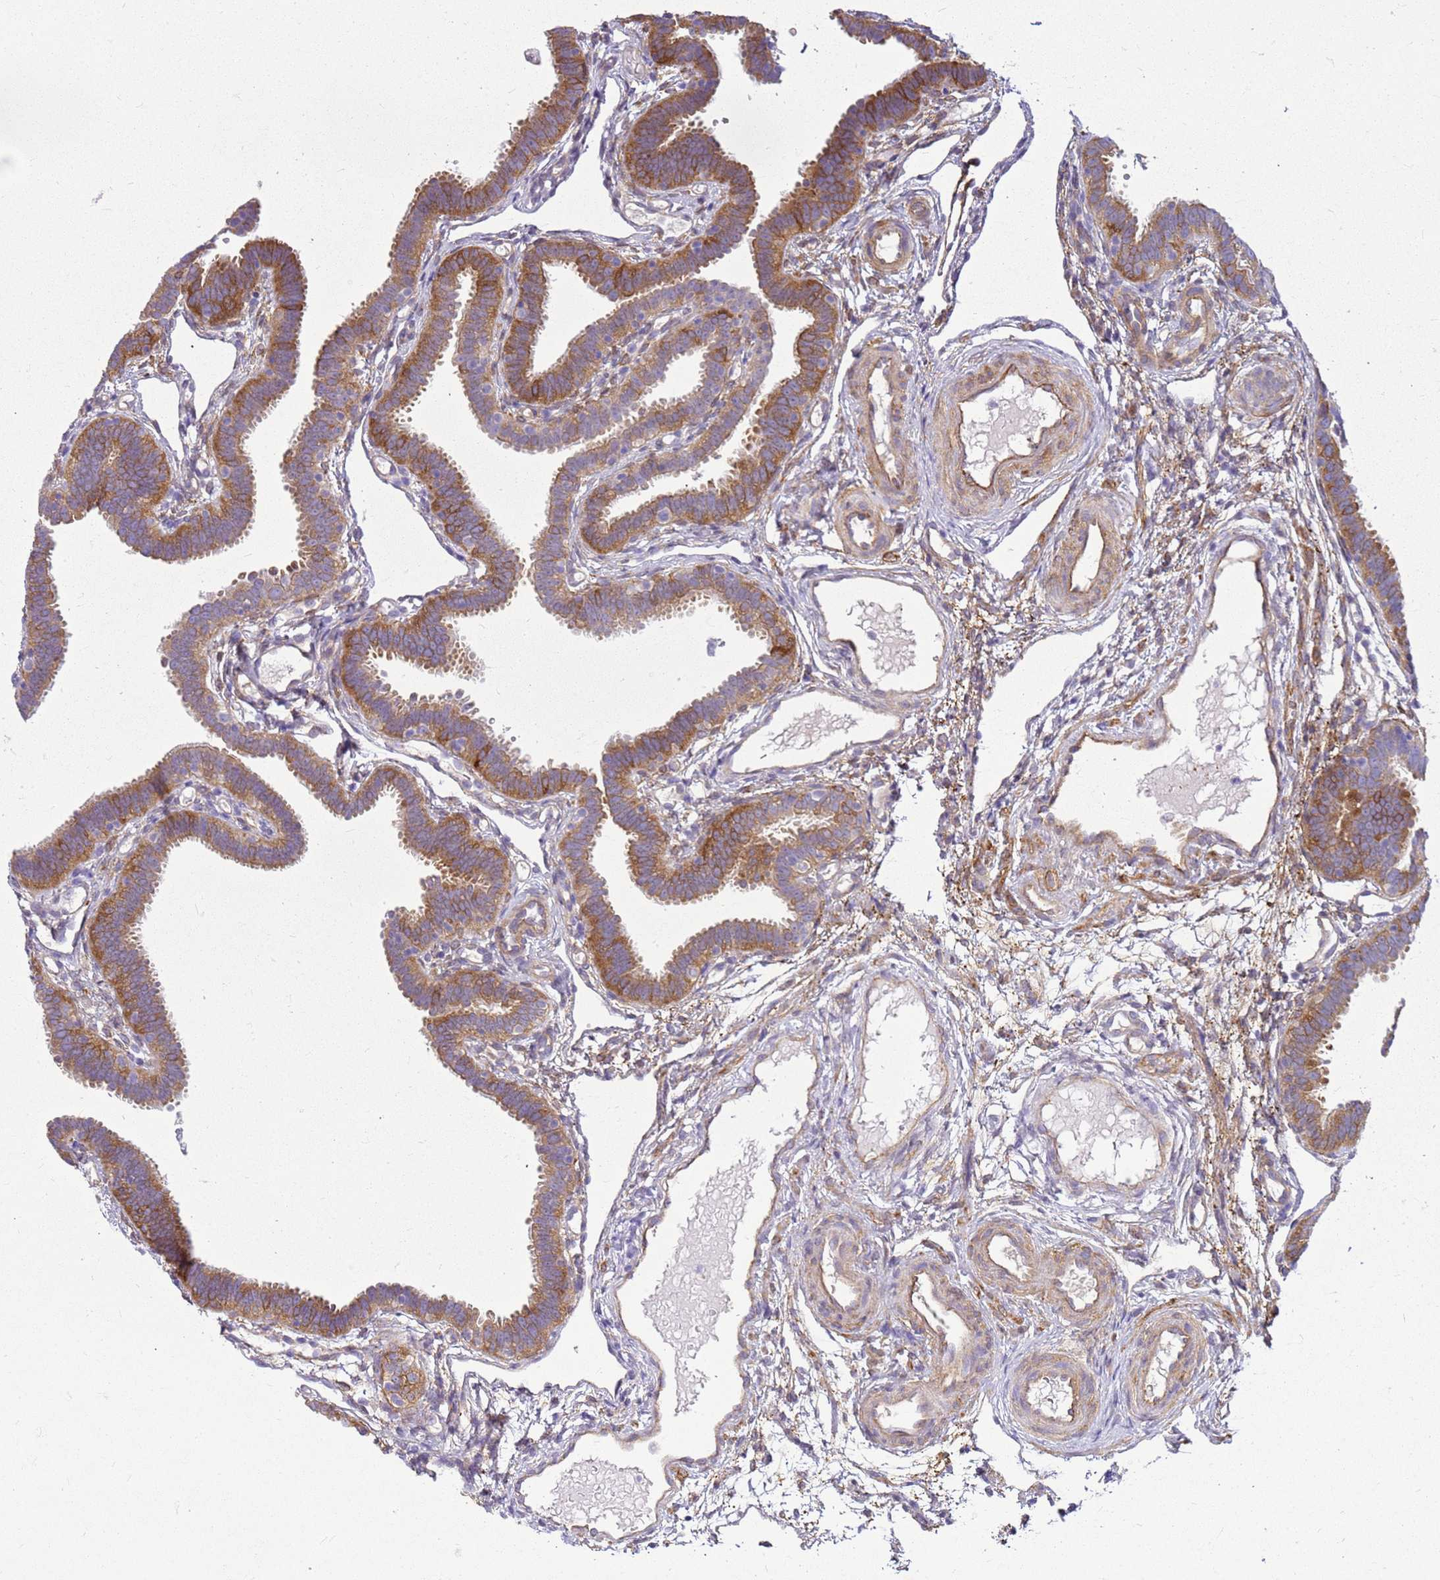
{"staining": {"intensity": "strong", "quantity": ">75%", "location": "cytoplasmic/membranous"}, "tissue": "fallopian tube", "cell_type": "Glandular cells", "image_type": "normal", "snomed": [{"axis": "morphology", "description": "Normal tissue, NOS"}, {"axis": "topography", "description": "Fallopian tube"}], "caption": "The immunohistochemical stain labels strong cytoplasmic/membranous positivity in glandular cells of unremarkable fallopian tube. (Brightfield microscopy of DAB IHC at high magnification).", "gene": "HSPB1", "patient": {"sex": "female", "age": 37}}